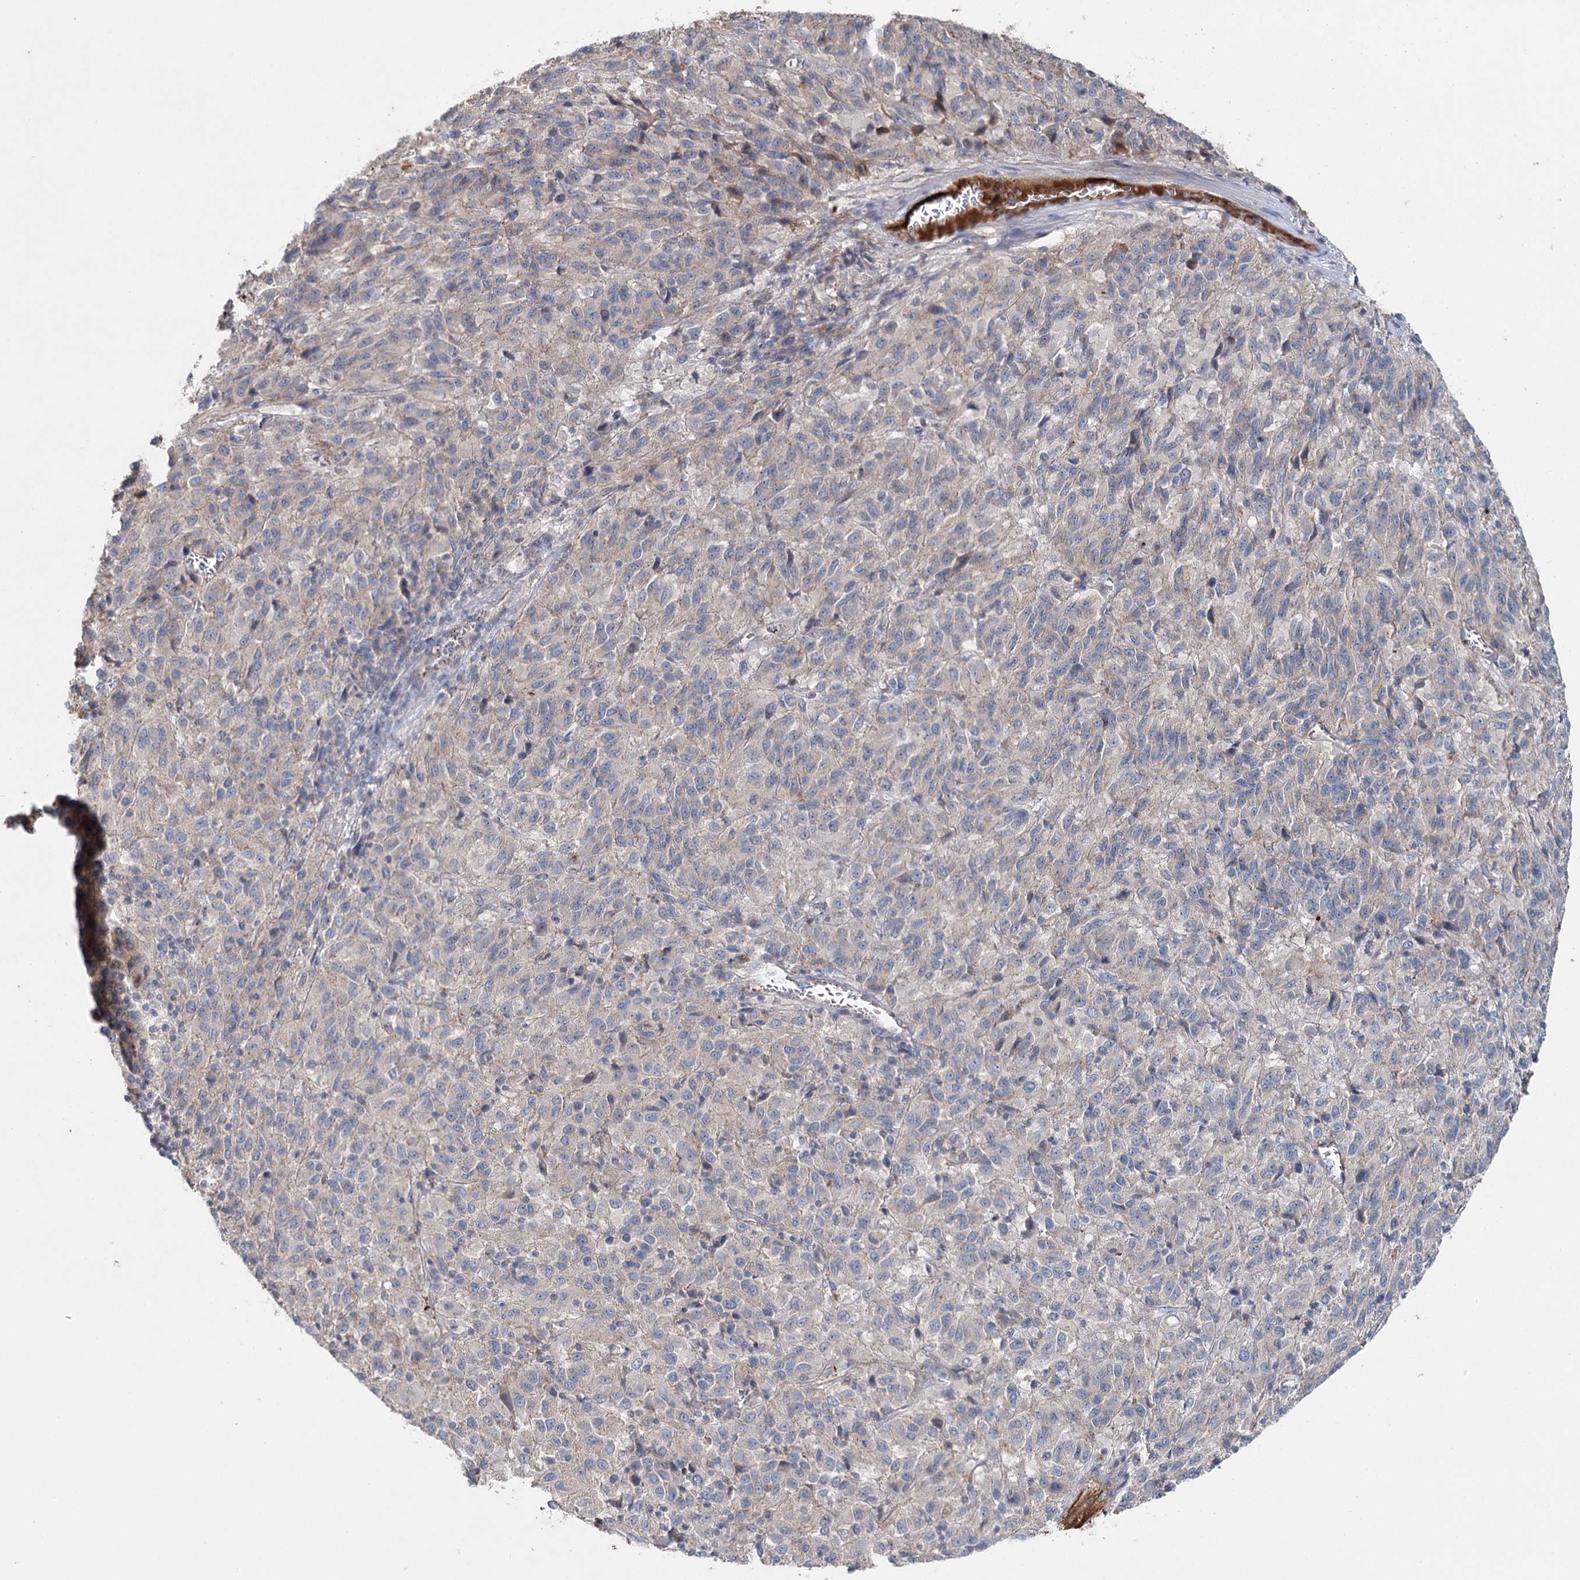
{"staining": {"intensity": "negative", "quantity": "none", "location": "none"}, "tissue": "melanoma", "cell_type": "Tumor cells", "image_type": "cancer", "snomed": [{"axis": "morphology", "description": "Malignant melanoma, Metastatic site"}, {"axis": "topography", "description": "Lung"}], "caption": "The photomicrograph shows no staining of tumor cells in melanoma.", "gene": "ALKBH8", "patient": {"sex": "male", "age": 64}}